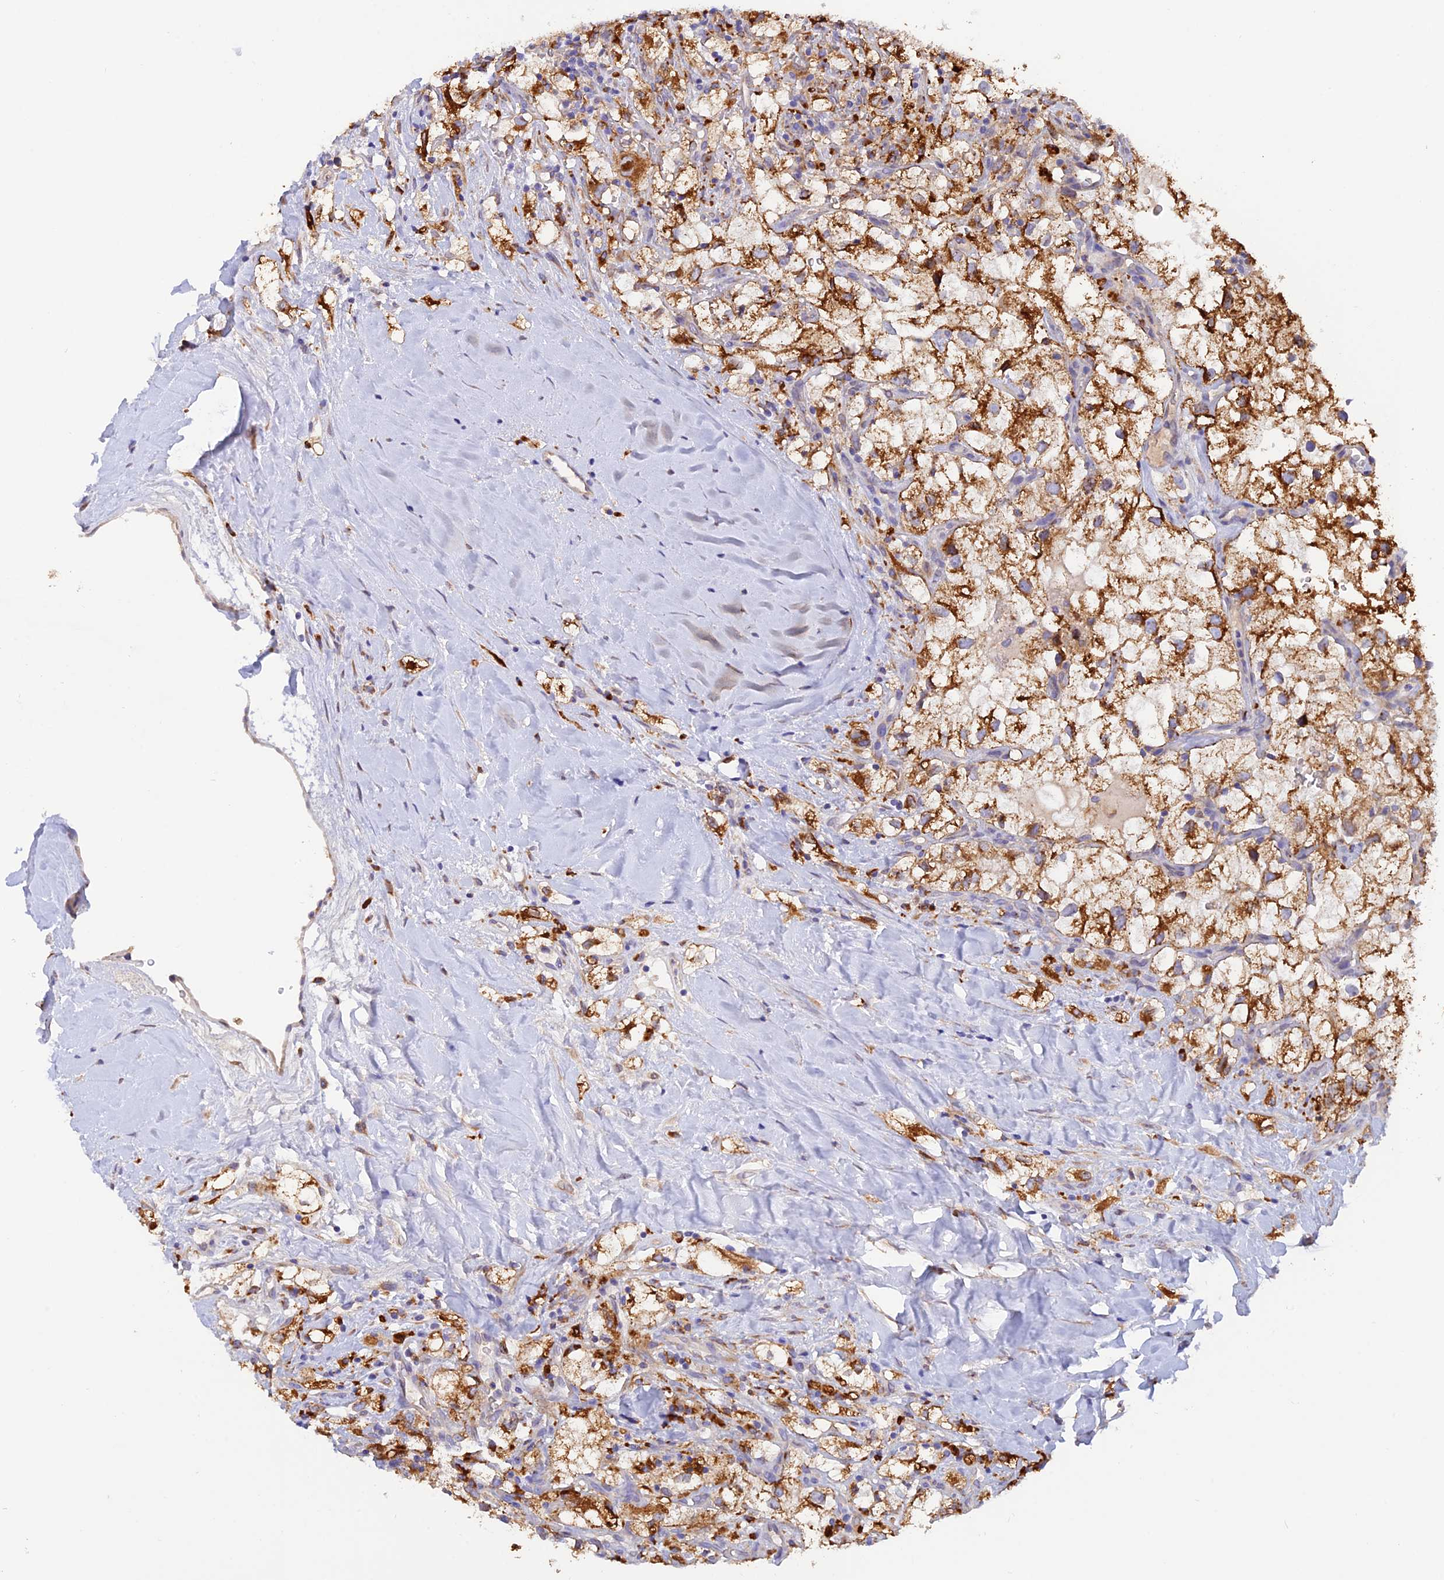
{"staining": {"intensity": "strong", "quantity": ">75%", "location": "cytoplasmic/membranous"}, "tissue": "renal cancer", "cell_type": "Tumor cells", "image_type": "cancer", "snomed": [{"axis": "morphology", "description": "Adenocarcinoma, NOS"}, {"axis": "topography", "description": "Kidney"}], "caption": "Renal cancer (adenocarcinoma) was stained to show a protein in brown. There is high levels of strong cytoplasmic/membranous staining in approximately >75% of tumor cells. (DAB (3,3'-diaminobenzidine) IHC, brown staining for protein, blue staining for nuclei).", "gene": "VKORC1", "patient": {"sex": "male", "age": 59}}